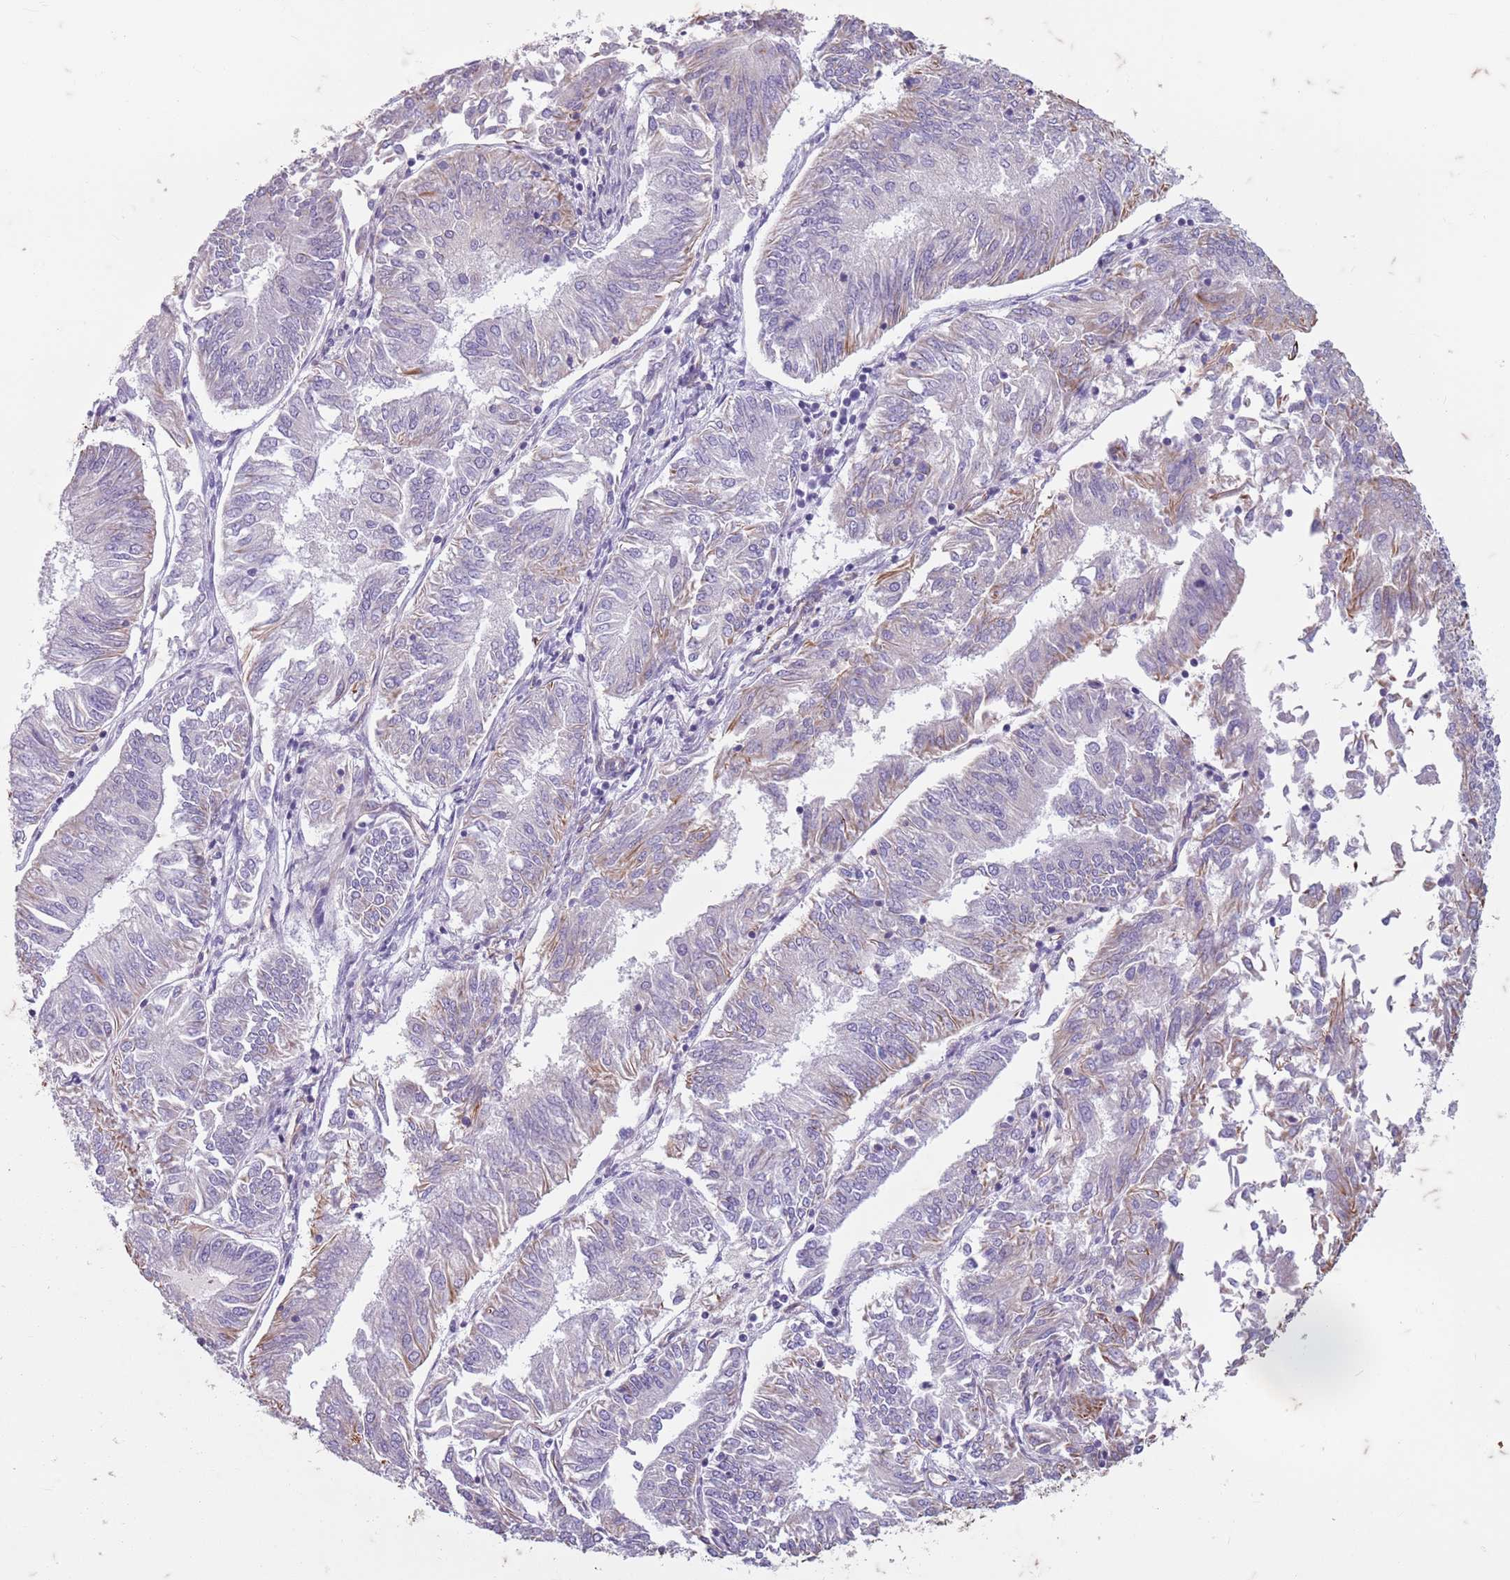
{"staining": {"intensity": "negative", "quantity": "none", "location": "none"}, "tissue": "endometrial cancer", "cell_type": "Tumor cells", "image_type": "cancer", "snomed": [{"axis": "morphology", "description": "Adenocarcinoma, NOS"}, {"axis": "topography", "description": "Endometrium"}], "caption": "Tumor cells show no significant protein positivity in adenocarcinoma (endometrial).", "gene": "TAS2R38", "patient": {"sex": "female", "age": 58}}